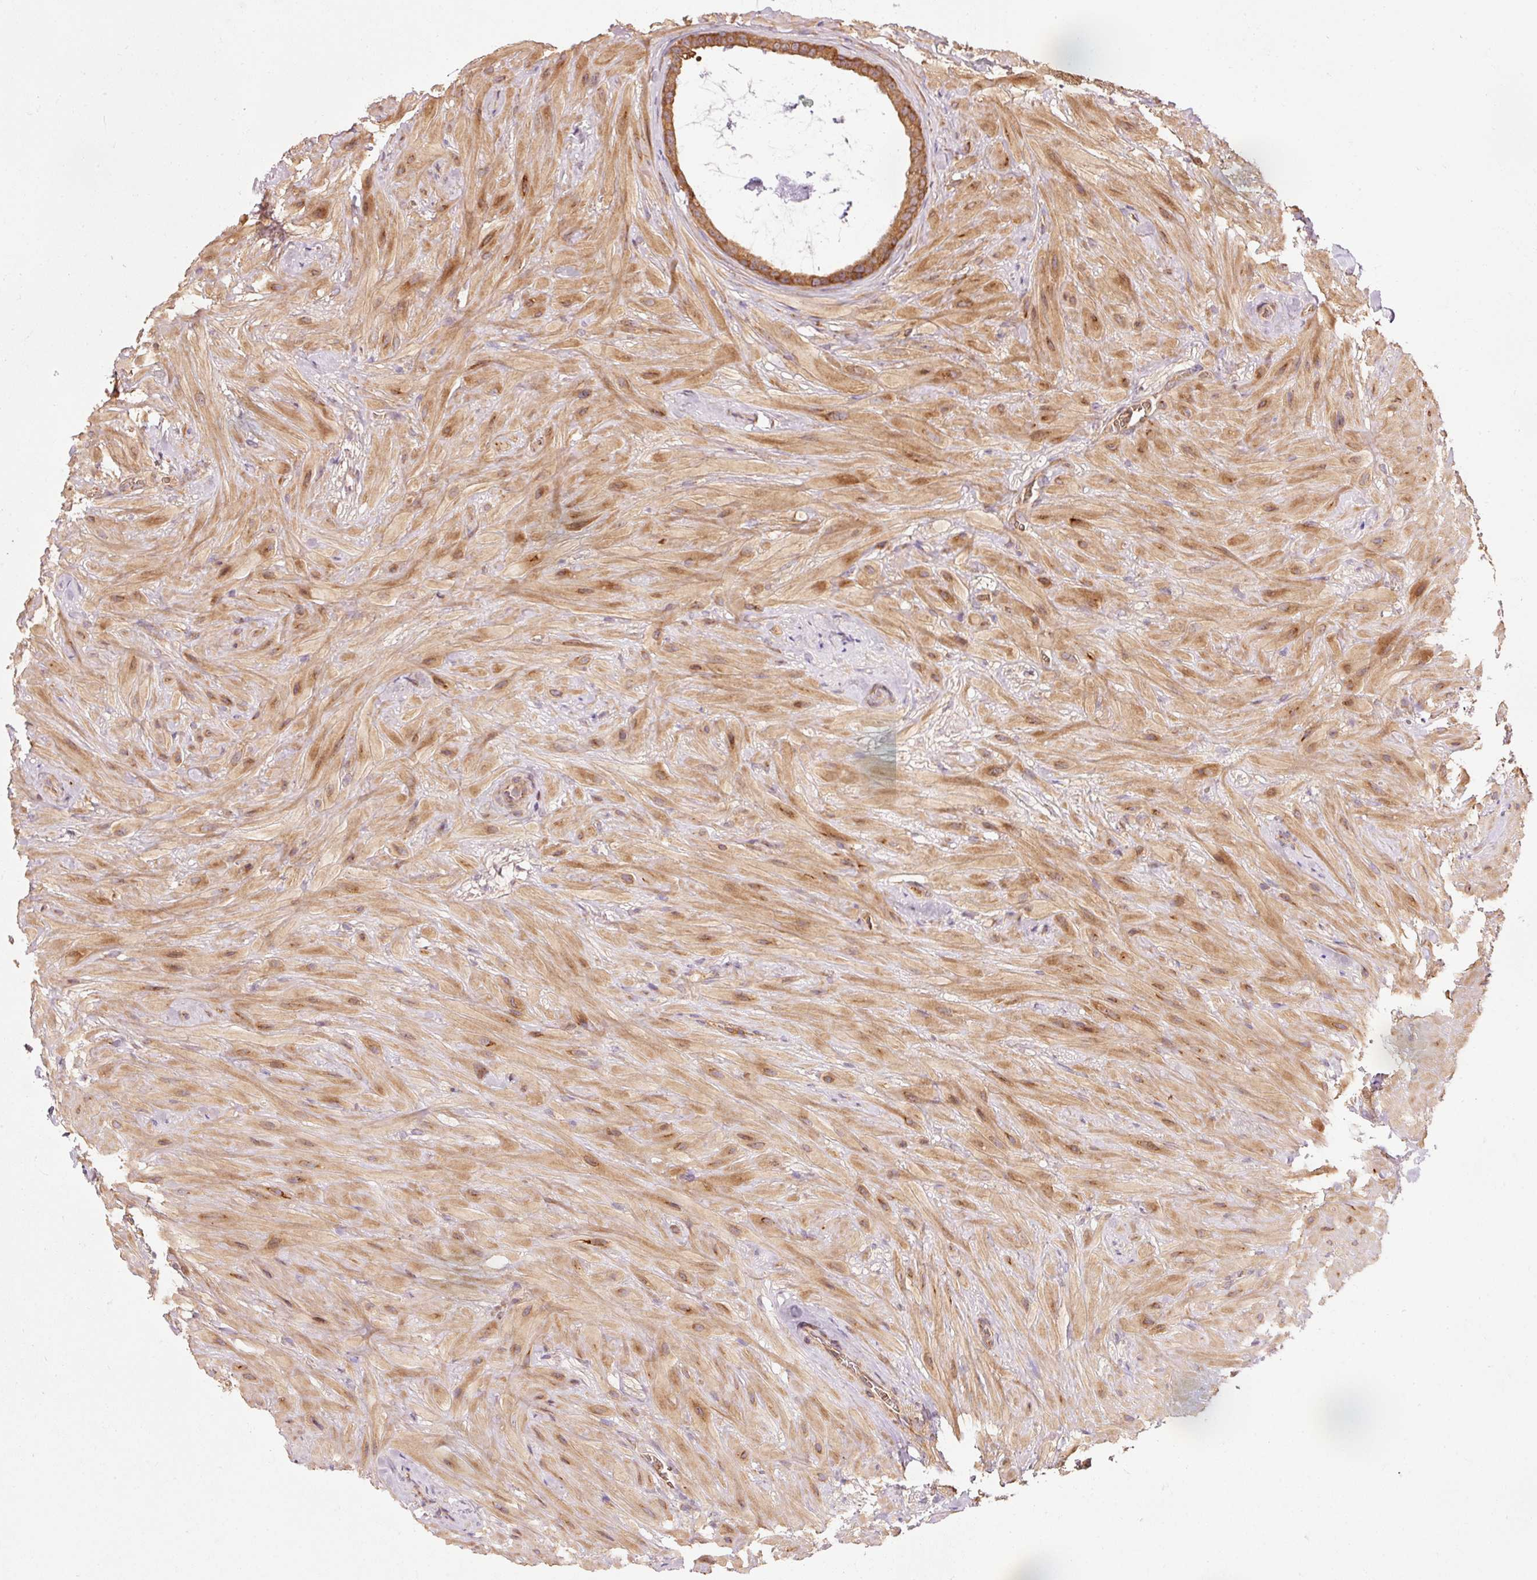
{"staining": {"intensity": "moderate", "quantity": ">75%", "location": "cytoplasmic/membranous"}, "tissue": "seminal vesicle", "cell_type": "Glandular cells", "image_type": "normal", "snomed": [{"axis": "morphology", "description": "Normal tissue, NOS"}, {"axis": "topography", "description": "Seminal veicle"}], "caption": "Protein staining by IHC exhibits moderate cytoplasmic/membranous staining in approximately >75% of glandular cells in unremarkable seminal vesicle. The protein is stained brown, and the nuclei are stained in blue (DAB IHC with brightfield microscopy, high magnification).", "gene": "PDAP1", "patient": {"sex": "male", "age": 60}}